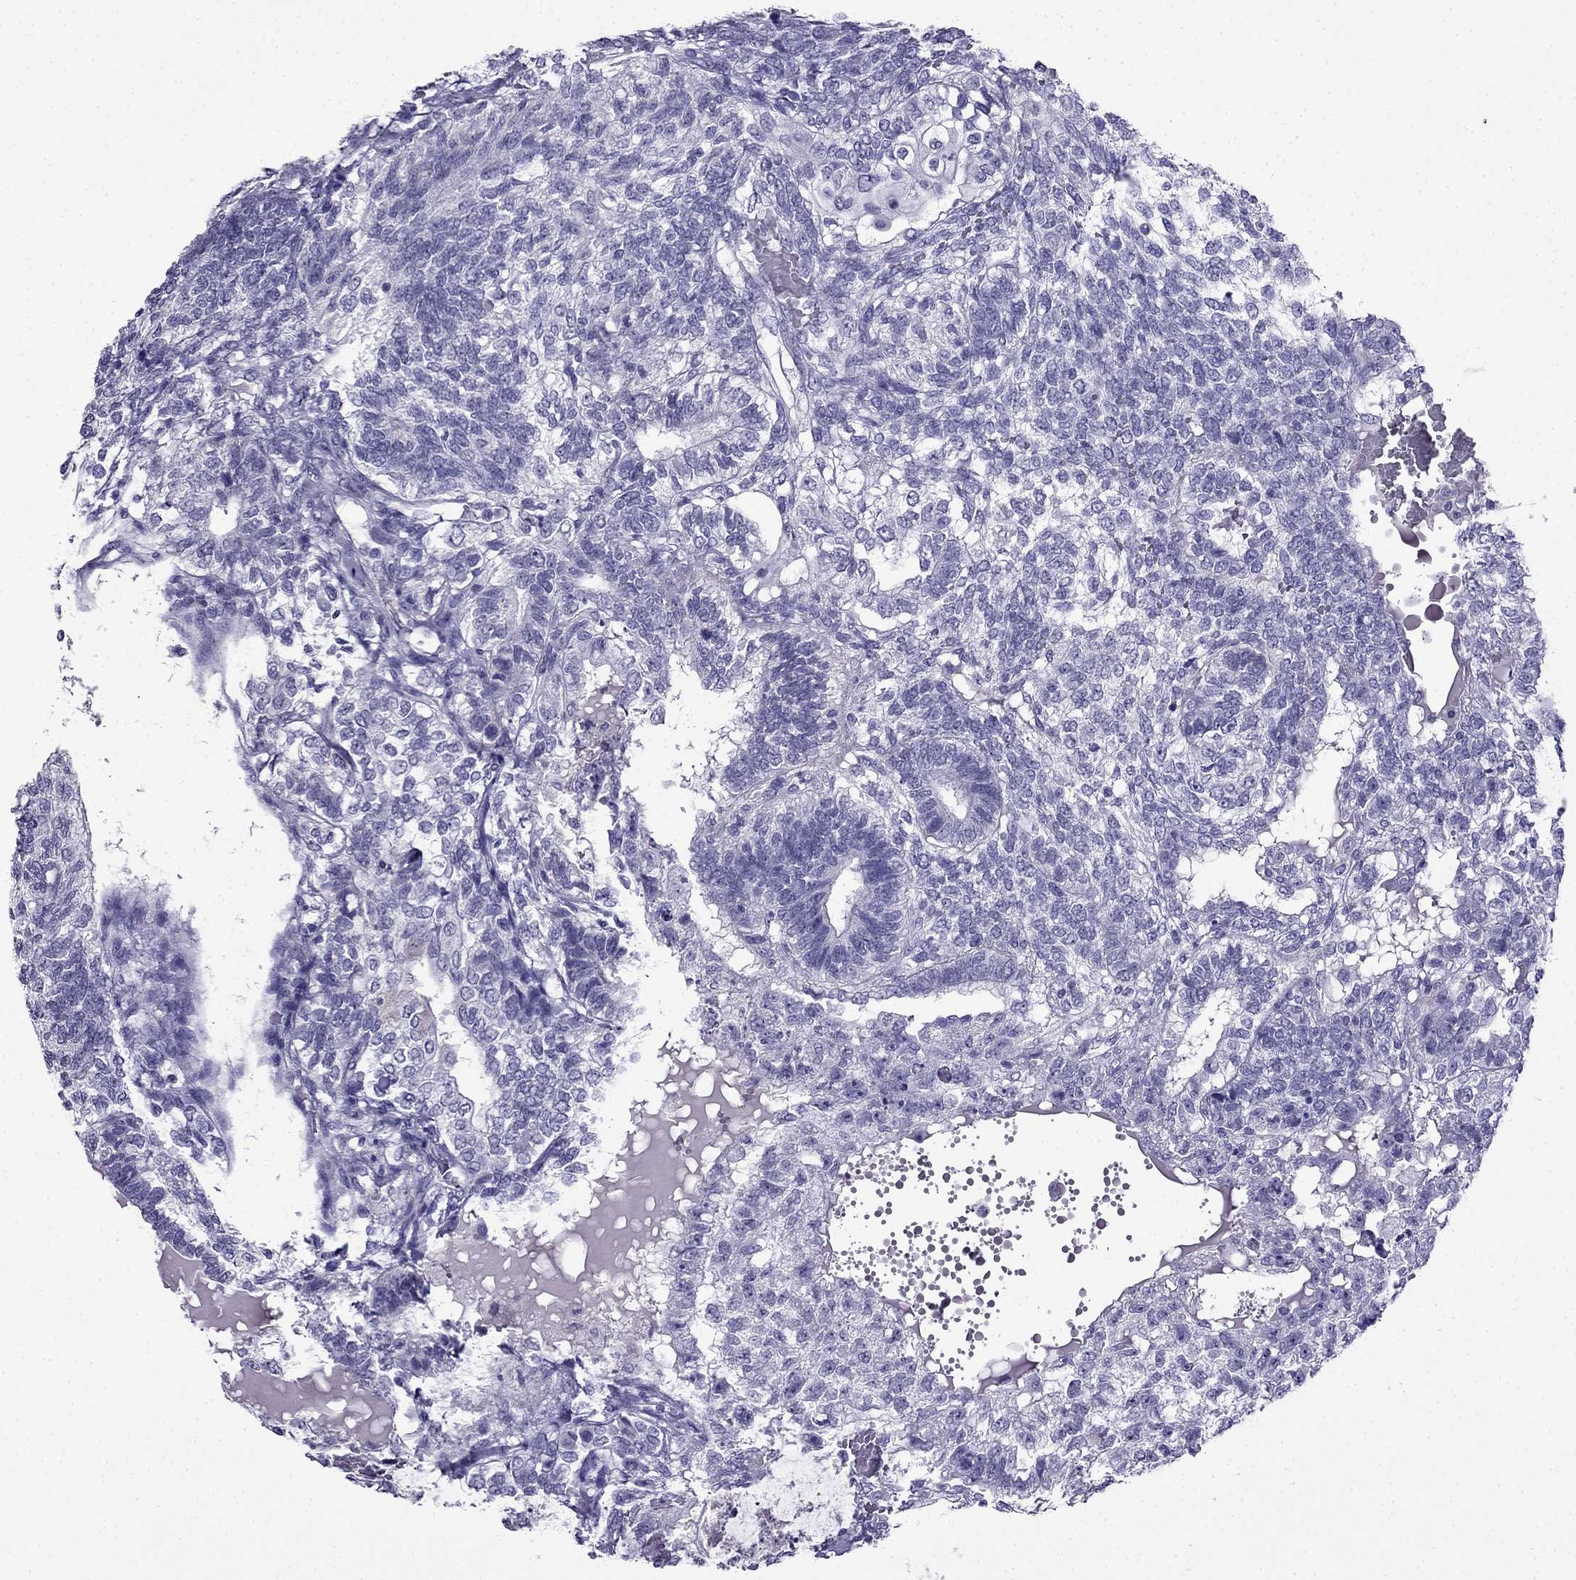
{"staining": {"intensity": "negative", "quantity": "none", "location": "none"}, "tissue": "testis cancer", "cell_type": "Tumor cells", "image_type": "cancer", "snomed": [{"axis": "morphology", "description": "Seminoma, NOS"}, {"axis": "morphology", "description": "Carcinoma, Embryonal, NOS"}, {"axis": "topography", "description": "Testis"}], "caption": "Tumor cells show no significant positivity in testis cancer (seminoma).", "gene": "CDHR4", "patient": {"sex": "male", "age": 41}}